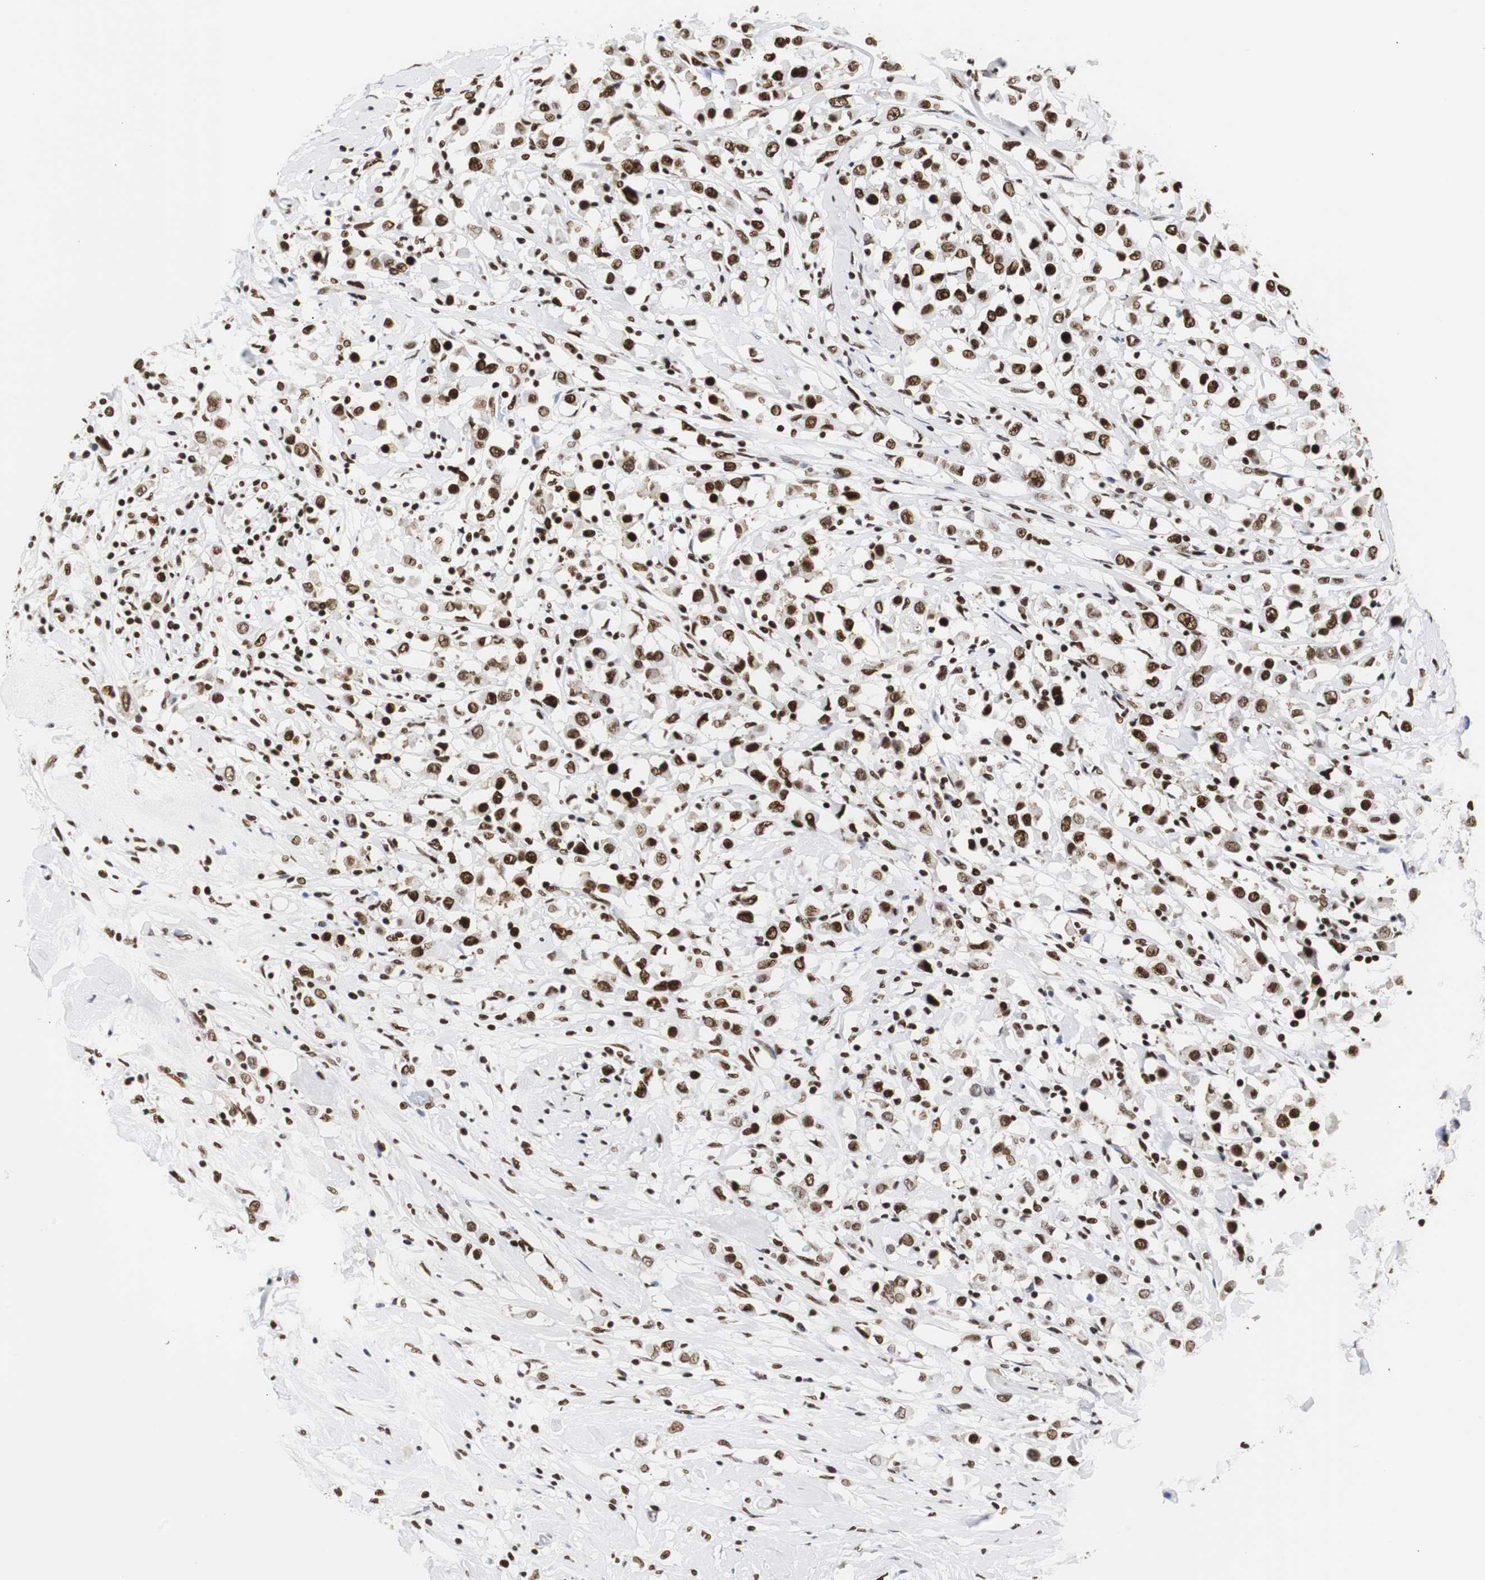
{"staining": {"intensity": "strong", "quantity": ">75%", "location": "nuclear"}, "tissue": "breast cancer", "cell_type": "Tumor cells", "image_type": "cancer", "snomed": [{"axis": "morphology", "description": "Duct carcinoma"}, {"axis": "topography", "description": "Breast"}], "caption": "The histopathology image exhibits staining of breast cancer (infiltrating ductal carcinoma), revealing strong nuclear protein positivity (brown color) within tumor cells.", "gene": "HNRNPH2", "patient": {"sex": "female", "age": 61}}